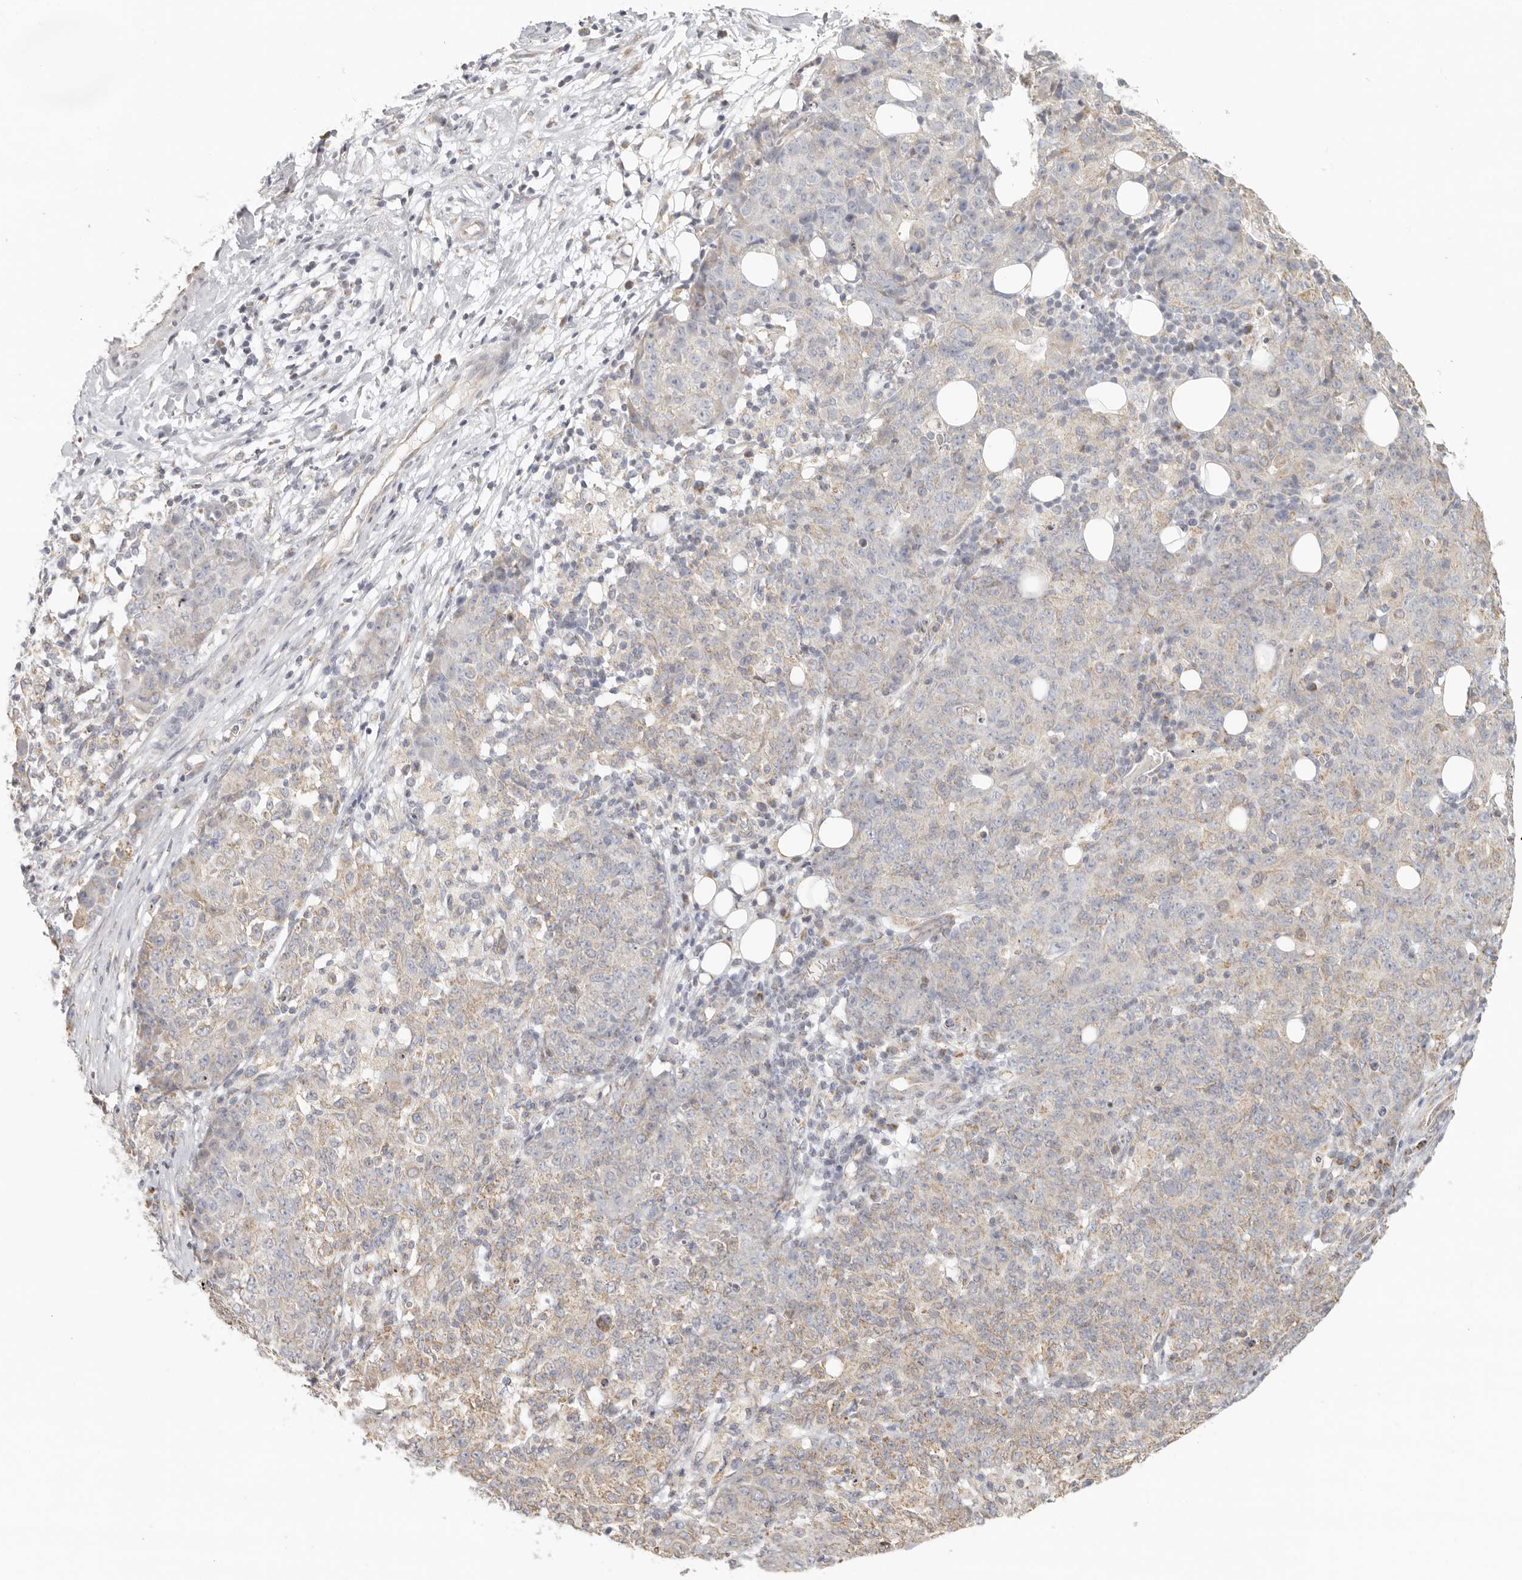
{"staining": {"intensity": "moderate", "quantity": "<25%", "location": "cytoplasmic/membranous"}, "tissue": "ovarian cancer", "cell_type": "Tumor cells", "image_type": "cancer", "snomed": [{"axis": "morphology", "description": "Carcinoma, endometroid"}, {"axis": "topography", "description": "Ovary"}], "caption": "The micrograph exhibits immunohistochemical staining of endometroid carcinoma (ovarian). There is moderate cytoplasmic/membranous expression is appreciated in approximately <25% of tumor cells.", "gene": "KDF1", "patient": {"sex": "female", "age": 42}}